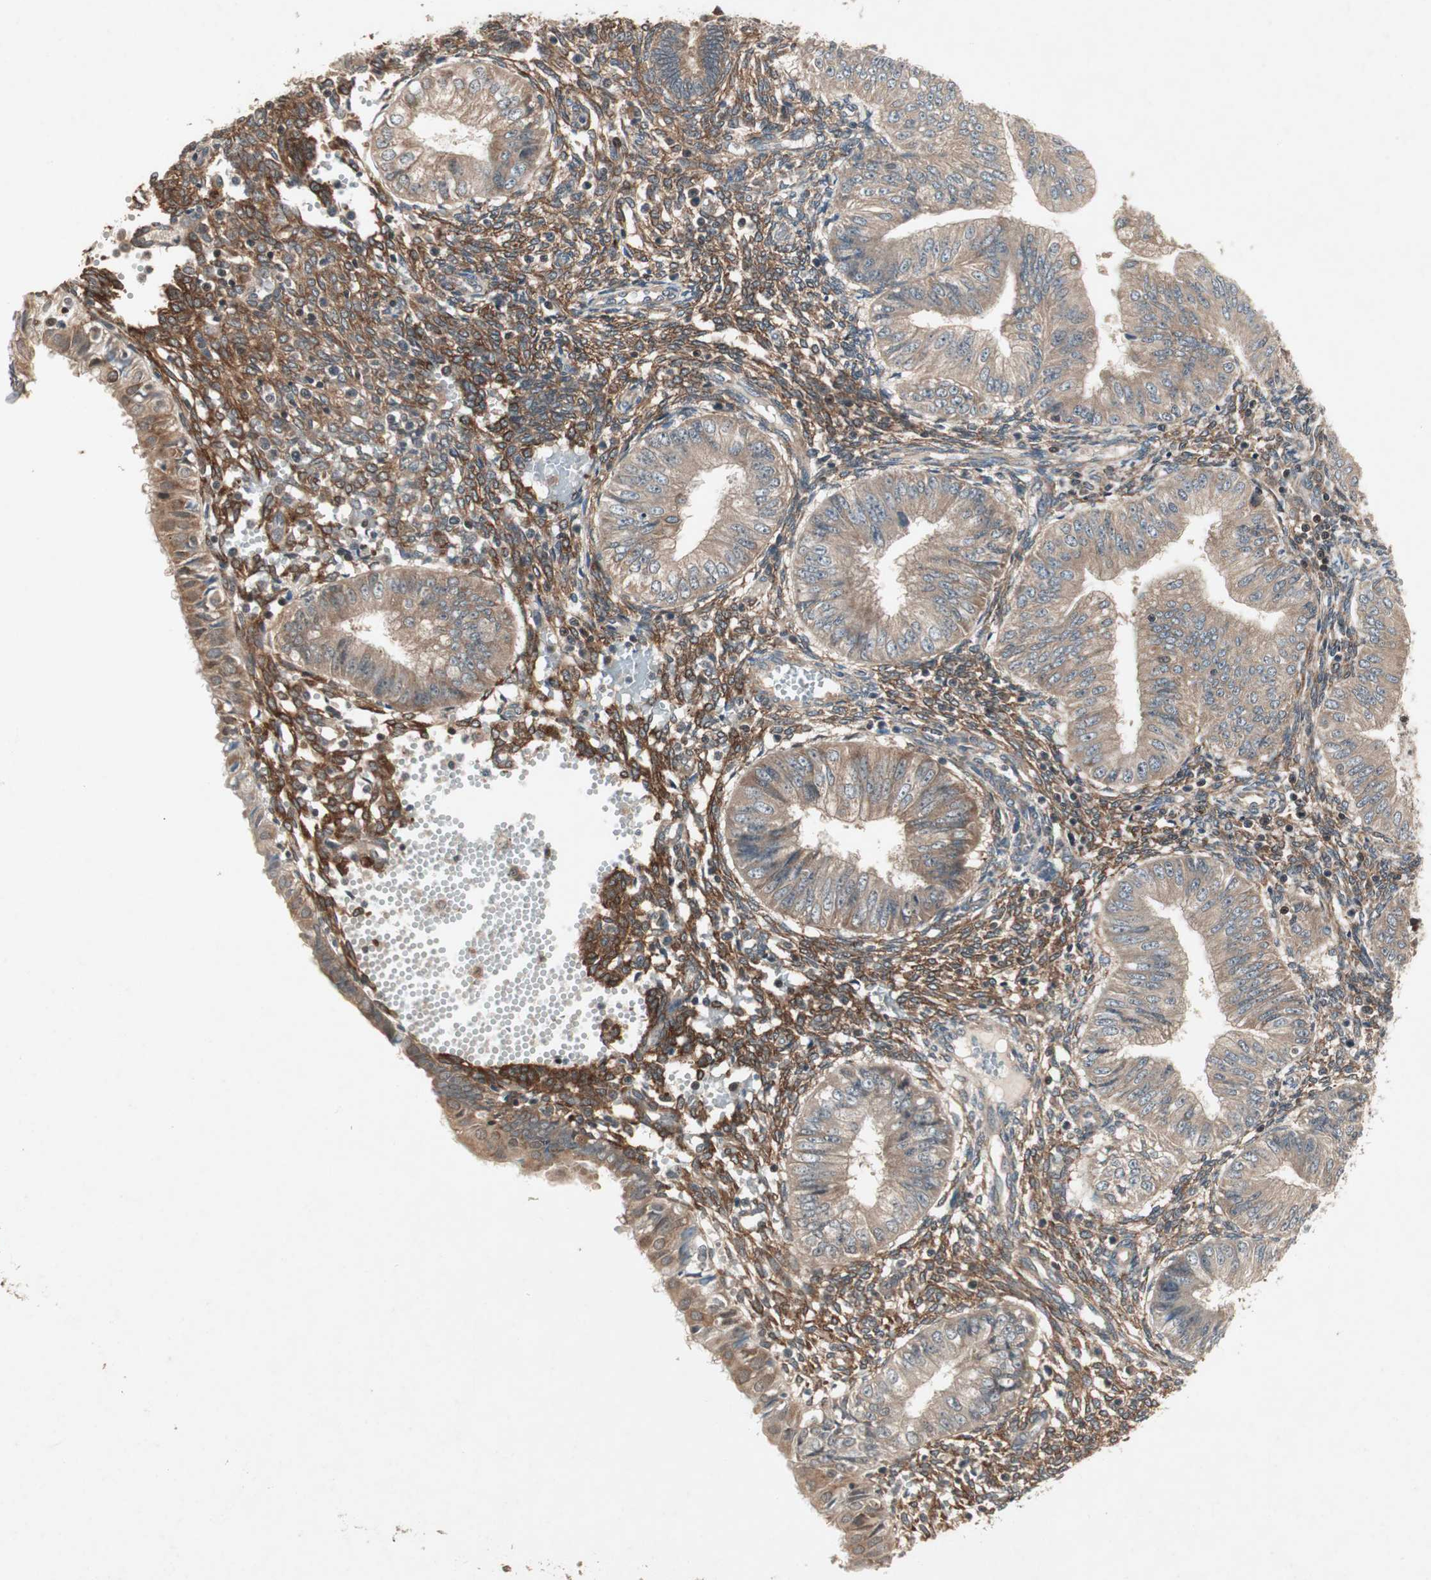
{"staining": {"intensity": "weak", "quantity": "25%-75%", "location": "cytoplasmic/membranous"}, "tissue": "endometrial cancer", "cell_type": "Tumor cells", "image_type": "cancer", "snomed": [{"axis": "morphology", "description": "Normal tissue, NOS"}, {"axis": "morphology", "description": "Adenocarcinoma, NOS"}, {"axis": "topography", "description": "Endometrium"}], "caption": "Human endometrial cancer (adenocarcinoma) stained with a brown dye exhibits weak cytoplasmic/membranous positive staining in about 25%-75% of tumor cells.", "gene": "IRS1", "patient": {"sex": "female", "age": 53}}